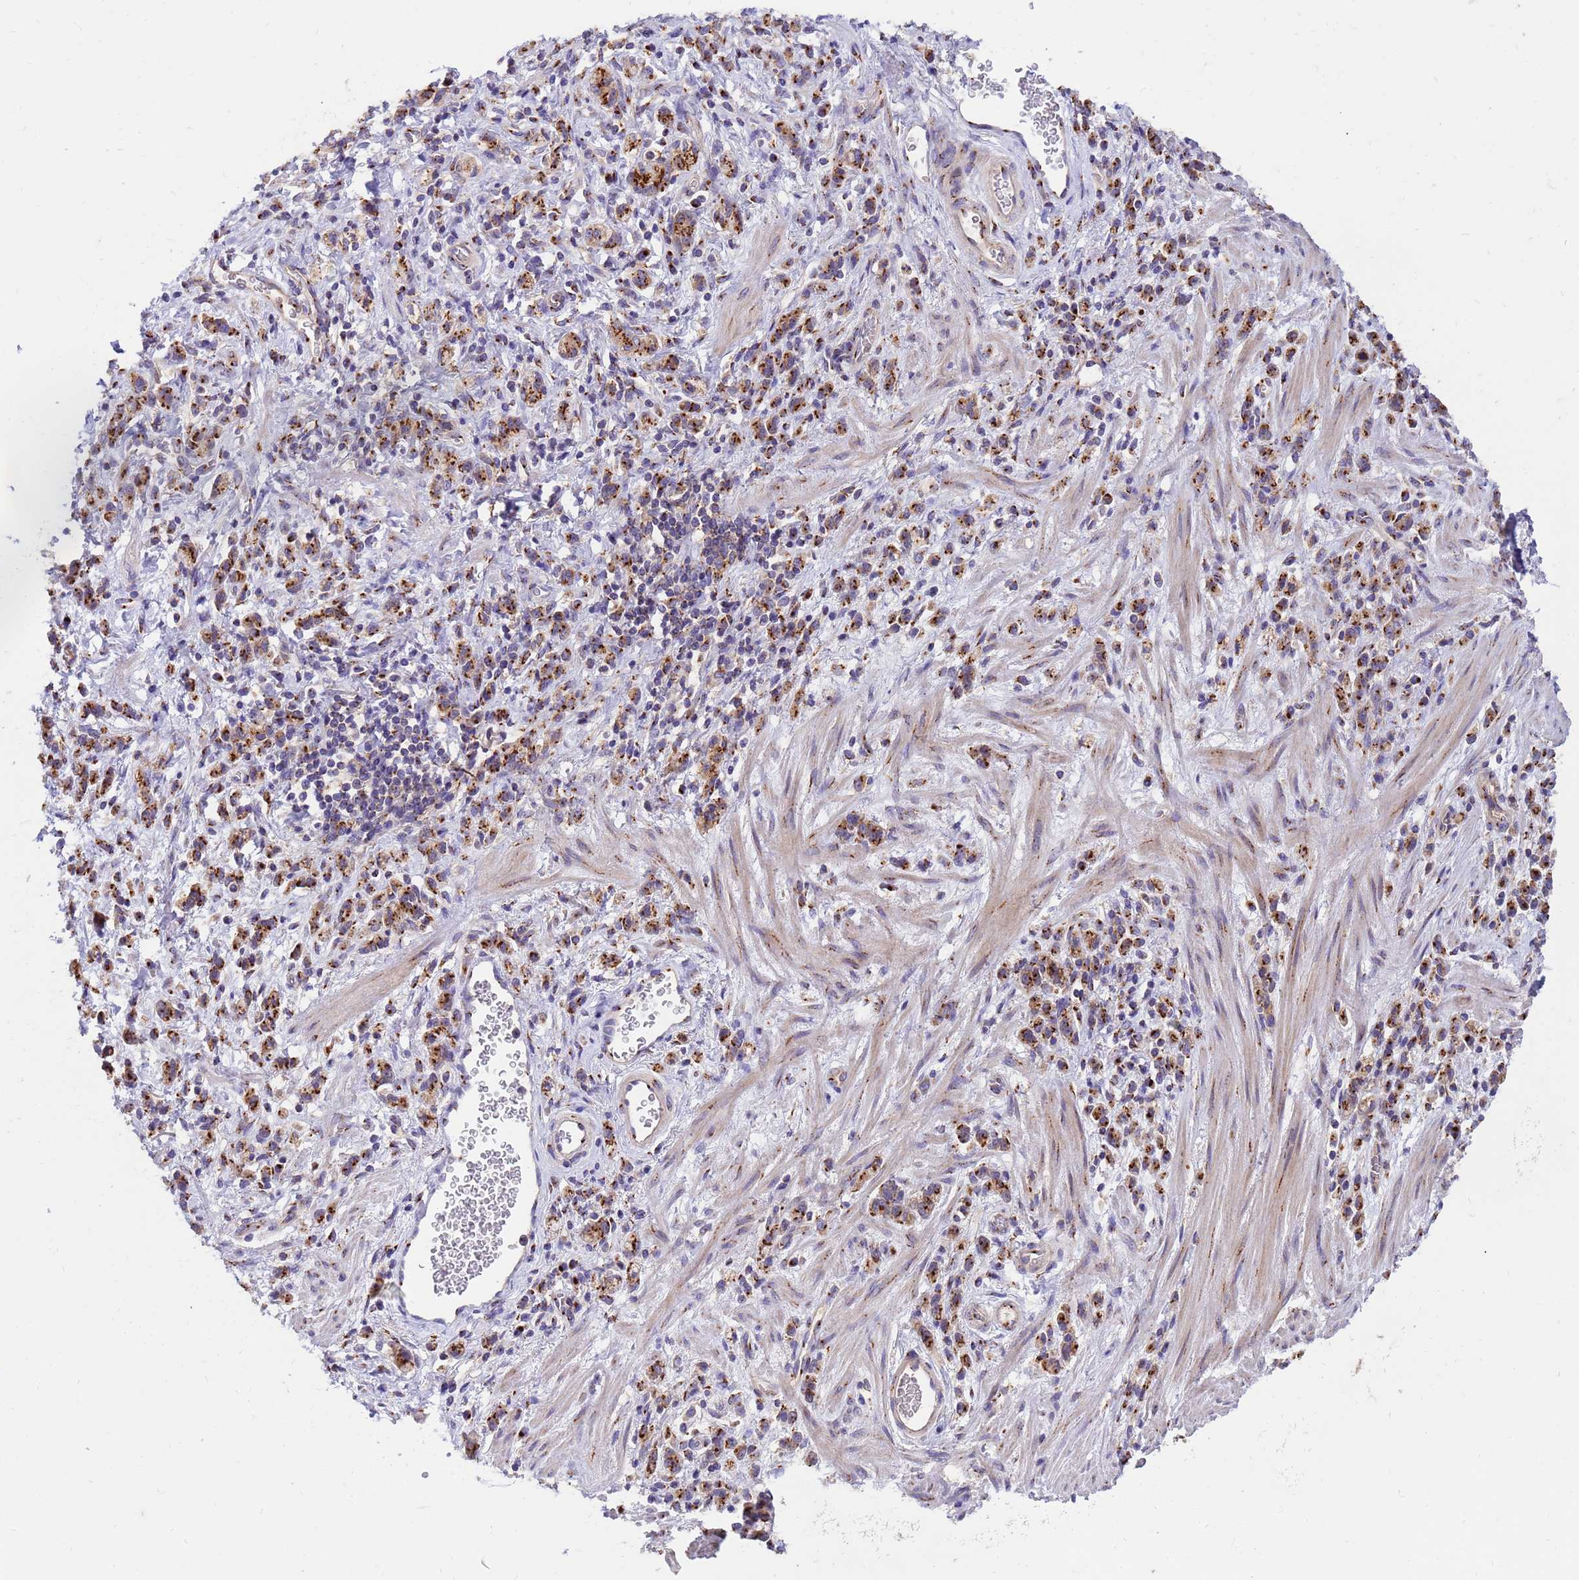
{"staining": {"intensity": "strong", "quantity": ">75%", "location": "cytoplasmic/membranous"}, "tissue": "stomach cancer", "cell_type": "Tumor cells", "image_type": "cancer", "snomed": [{"axis": "morphology", "description": "Adenocarcinoma, NOS"}, {"axis": "topography", "description": "Stomach"}], "caption": "Stomach cancer was stained to show a protein in brown. There is high levels of strong cytoplasmic/membranous expression in approximately >75% of tumor cells.", "gene": "HPS3", "patient": {"sex": "male", "age": 77}}